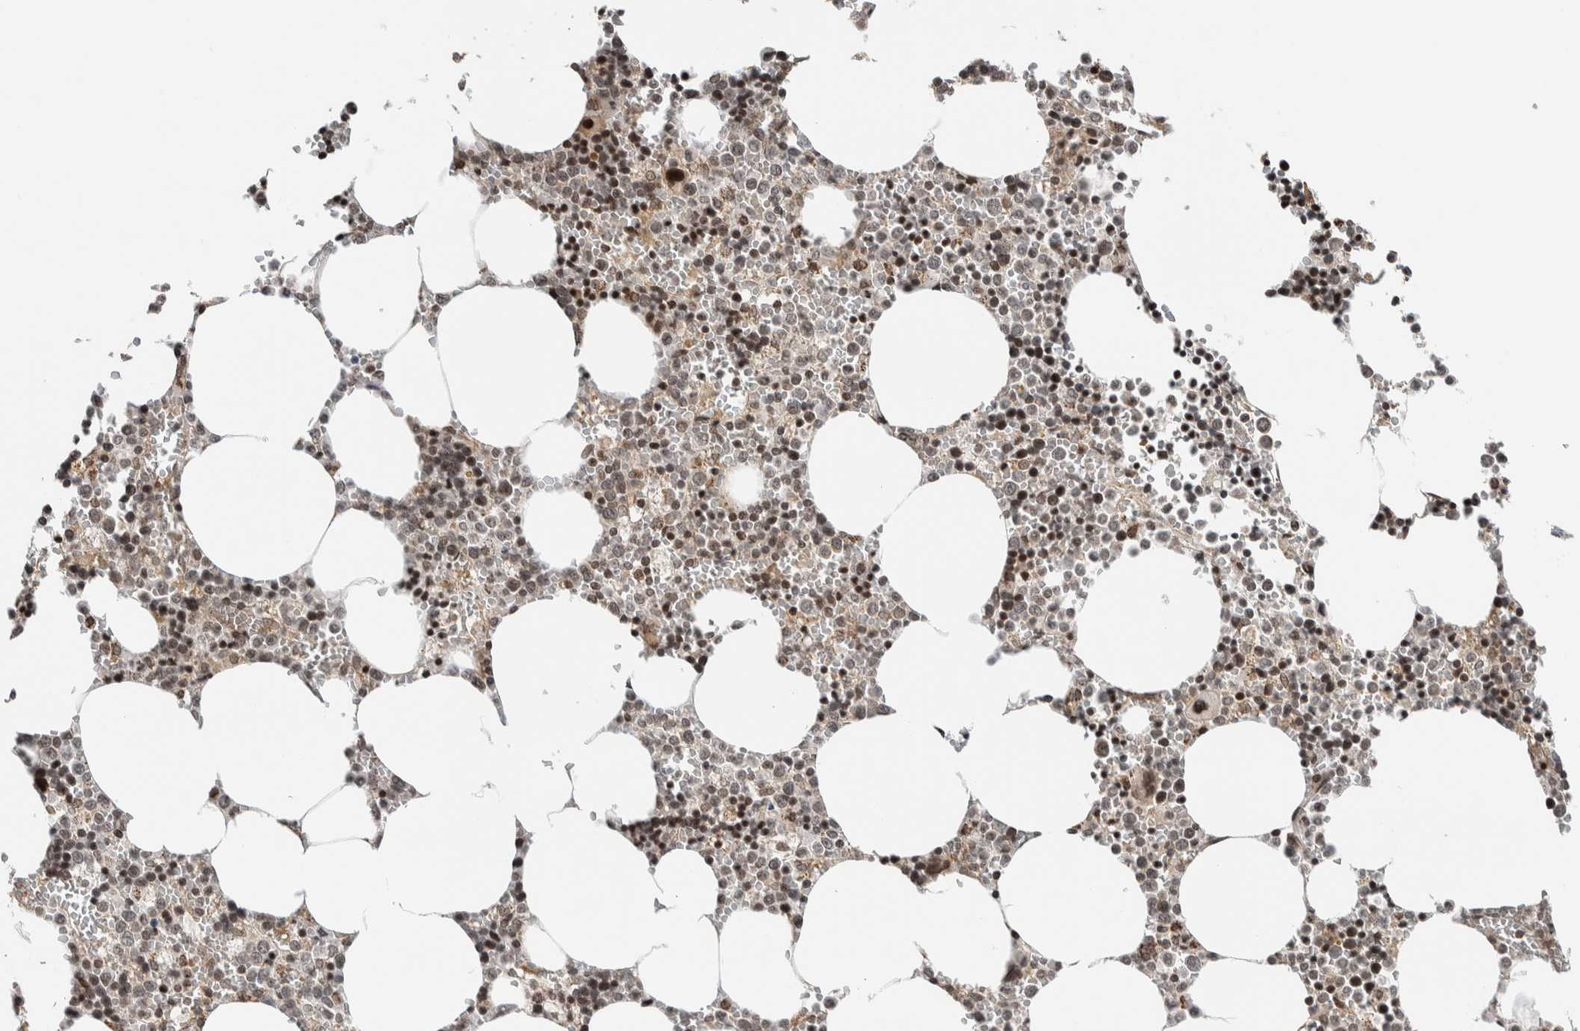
{"staining": {"intensity": "moderate", "quantity": "25%-75%", "location": "nuclear"}, "tissue": "bone marrow", "cell_type": "Hematopoietic cells", "image_type": "normal", "snomed": [{"axis": "morphology", "description": "Normal tissue, NOS"}, {"axis": "topography", "description": "Bone marrow"}], "caption": "Protein expression analysis of unremarkable bone marrow reveals moderate nuclear expression in approximately 25%-75% of hematopoietic cells.", "gene": "NPLOC4", "patient": {"sex": "male", "age": 70}}